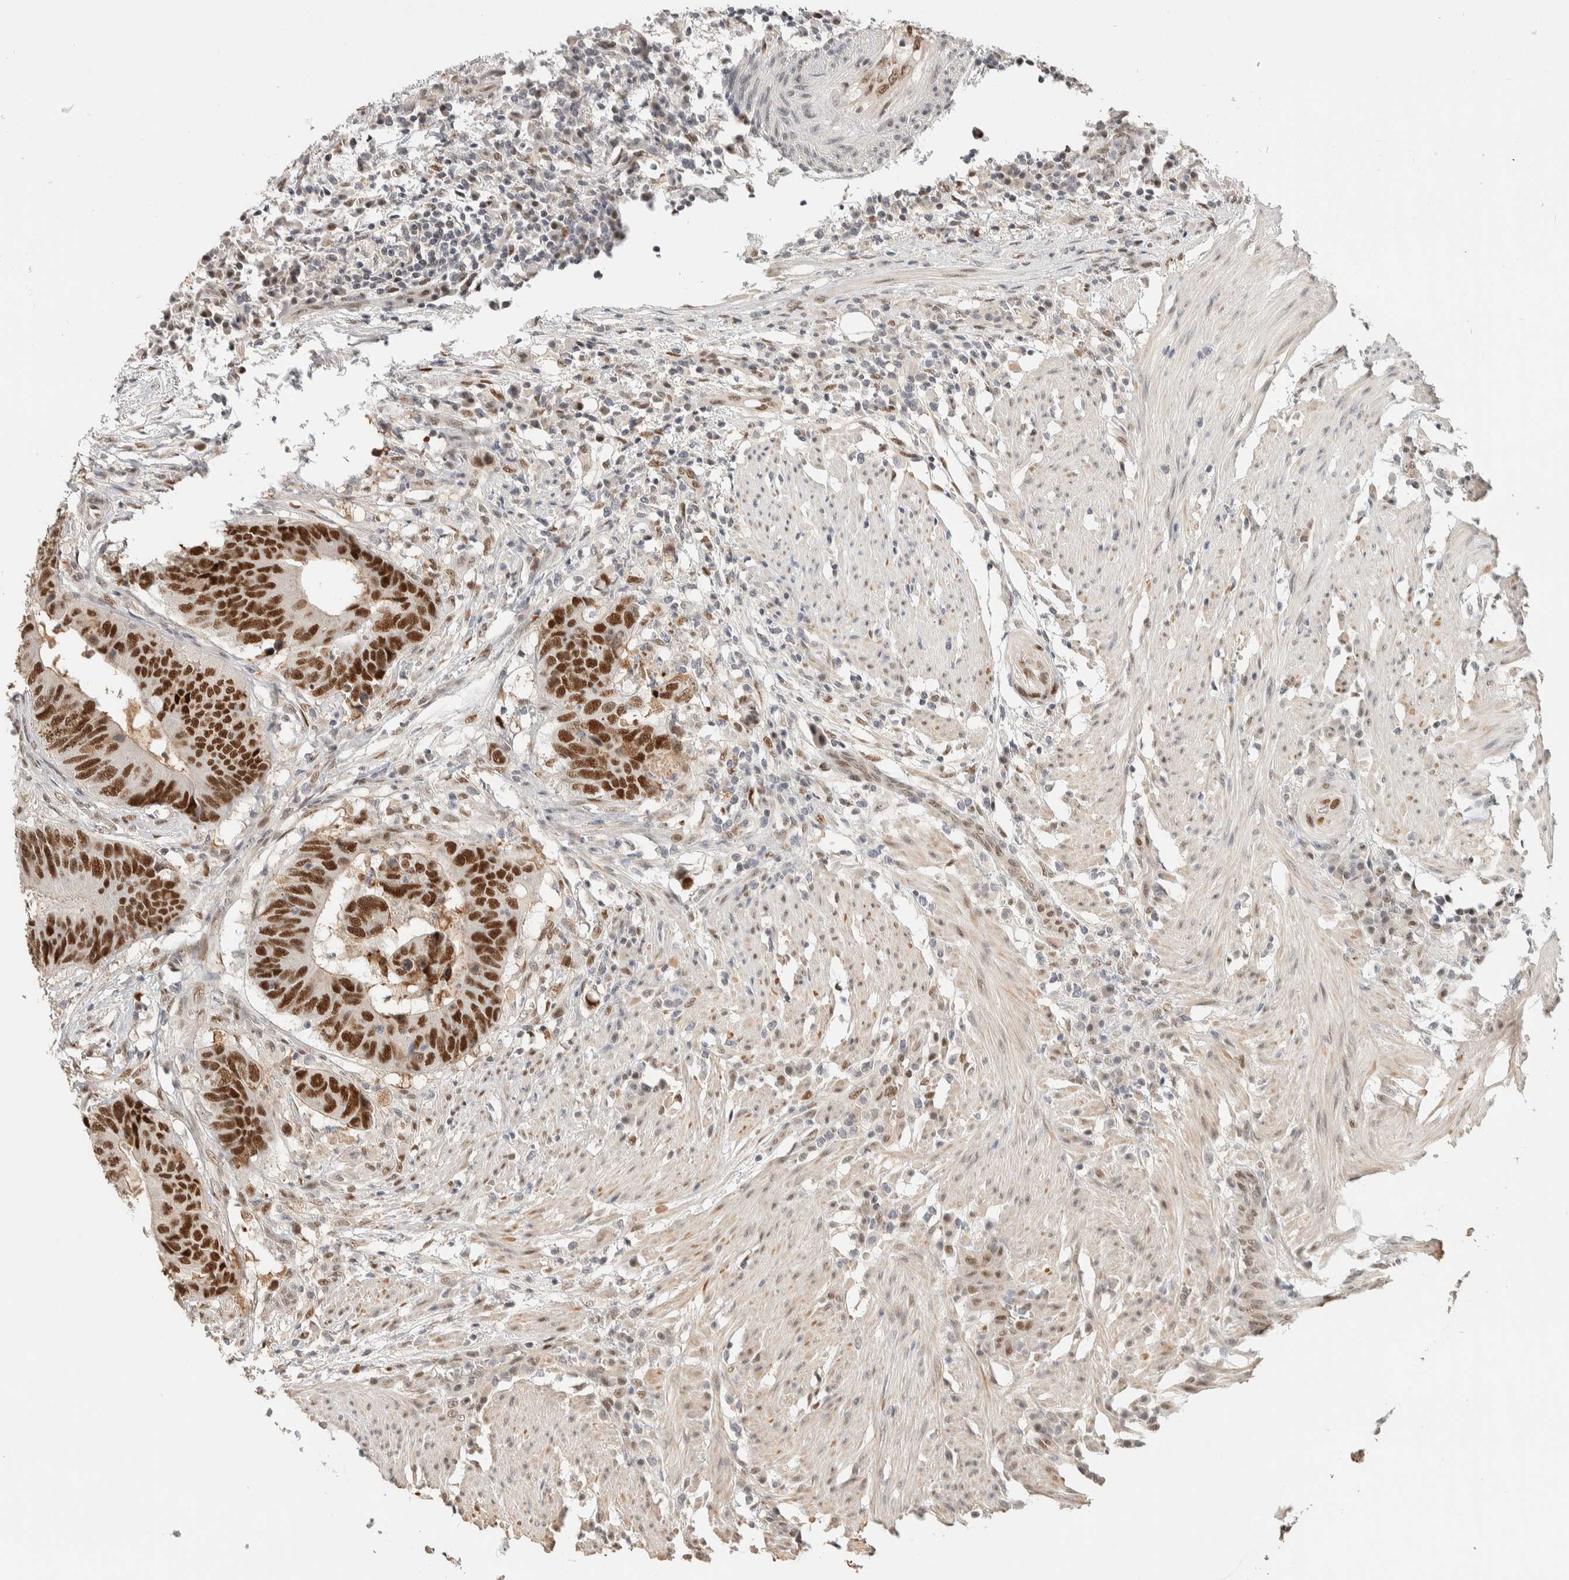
{"staining": {"intensity": "strong", "quantity": ">75%", "location": "nuclear"}, "tissue": "colorectal cancer", "cell_type": "Tumor cells", "image_type": "cancer", "snomed": [{"axis": "morphology", "description": "Adenocarcinoma, NOS"}, {"axis": "topography", "description": "Colon"}], "caption": "Immunohistochemical staining of colorectal cancer (adenocarcinoma) displays high levels of strong nuclear protein positivity in approximately >75% of tumor cells. Nuclei are stained in blue.", "gene": "PUS7", "patient": {"sex": "male", "age": 56}}